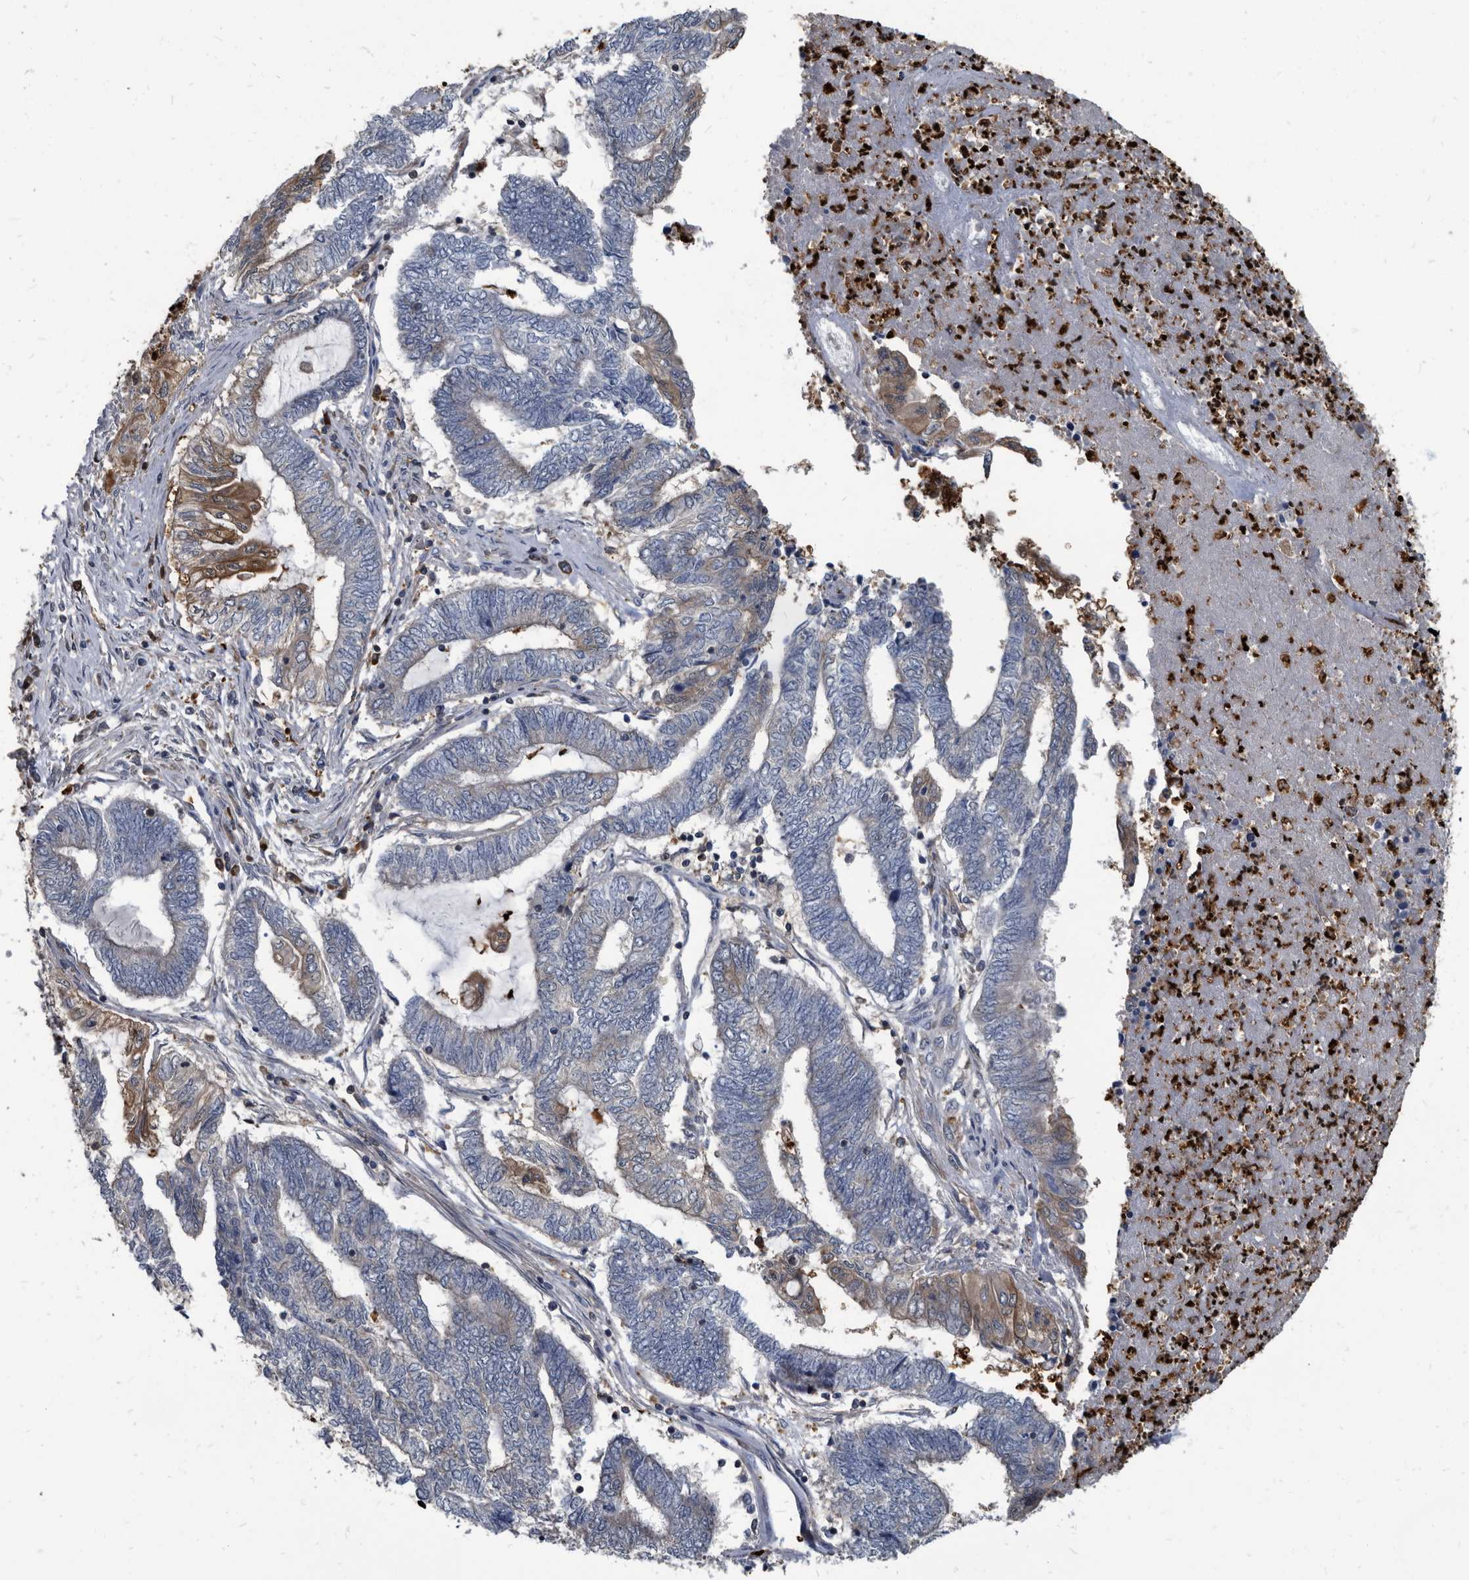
{"staining": {"intensity": "negative", "quantity": "none", "location": "none"}, "tissue": "endometrial cancer", "cell_type": "Tumor cells", "image_type": "cancer", "snomed": [{"axis": "morphology", "description": "Adenocarcinoma, NOS"}, {"axis": "topography", "description": "Uterus"}, {"axis": "topography", "description": "Endometrium"}], "caption": "Immunohistochemistry micrograph of endometrial adenocarcinoma stained for a protein (brown), which displays no expression in tumor cells.", "gene": "CDV3", "patient": {"sex": "female", "age": 70}}